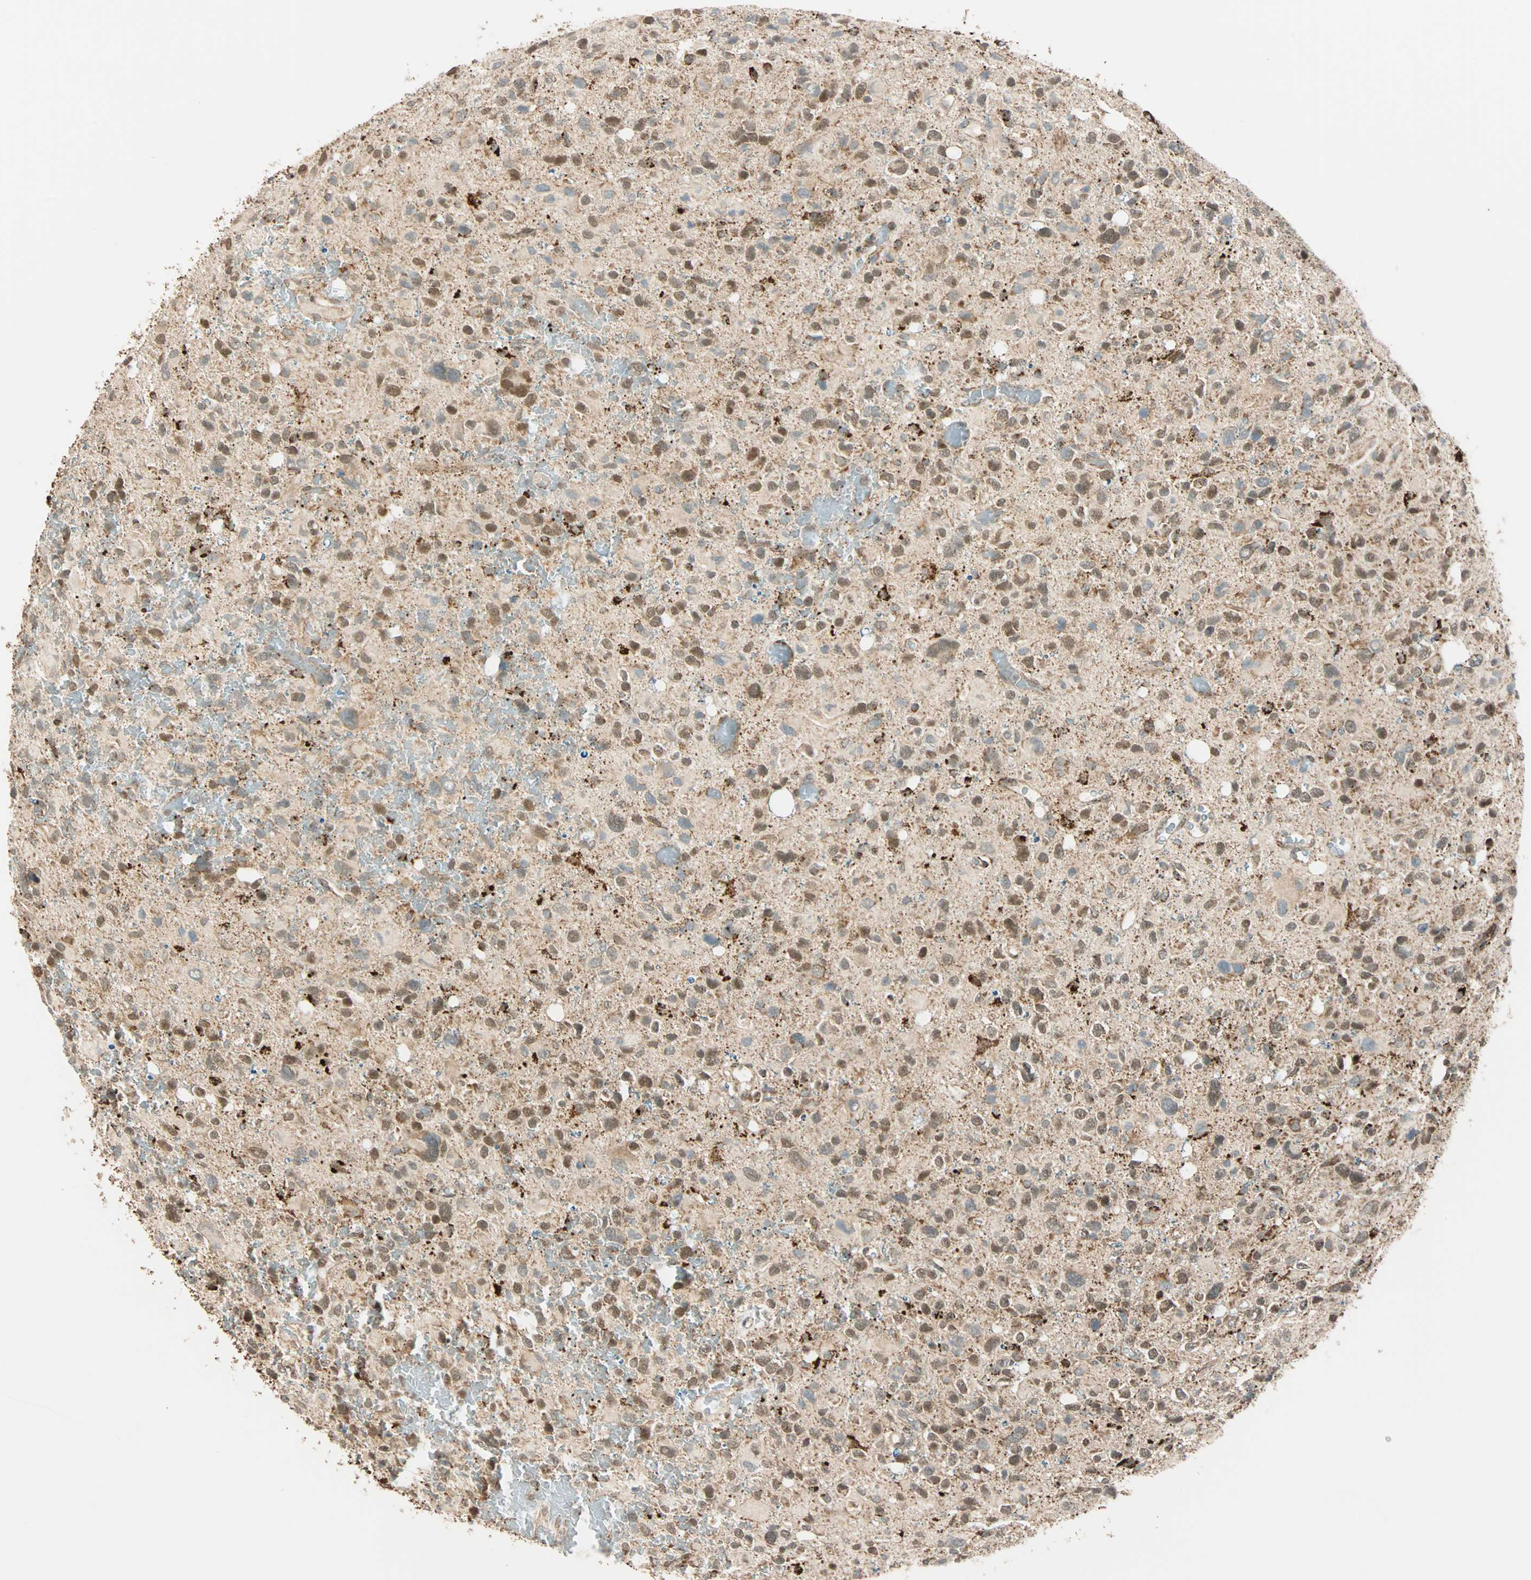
{"staining": {"intensity": "weak", "quantity": "25%-75%", "location": "cytoplasmic/membranous,nuclear"}, "tissue": "glioma", "cell_type": "Tumor cells", "image_type": "cancer", "snomed": [{"axis": "morphology", "description": "Glioma, malignant, High grade"}, {"axis": "topography", "description": "Brain"}], "caption": "Malignant glioma (high-grade) was stained to show a protein in brown. There is low levels of weak cytoplasmic/membranous and nuclear positivity in approximately 25%-75% of tumor cells.", "gene": "SPRY4", "patient": {"sex": "male", "age": 48}}